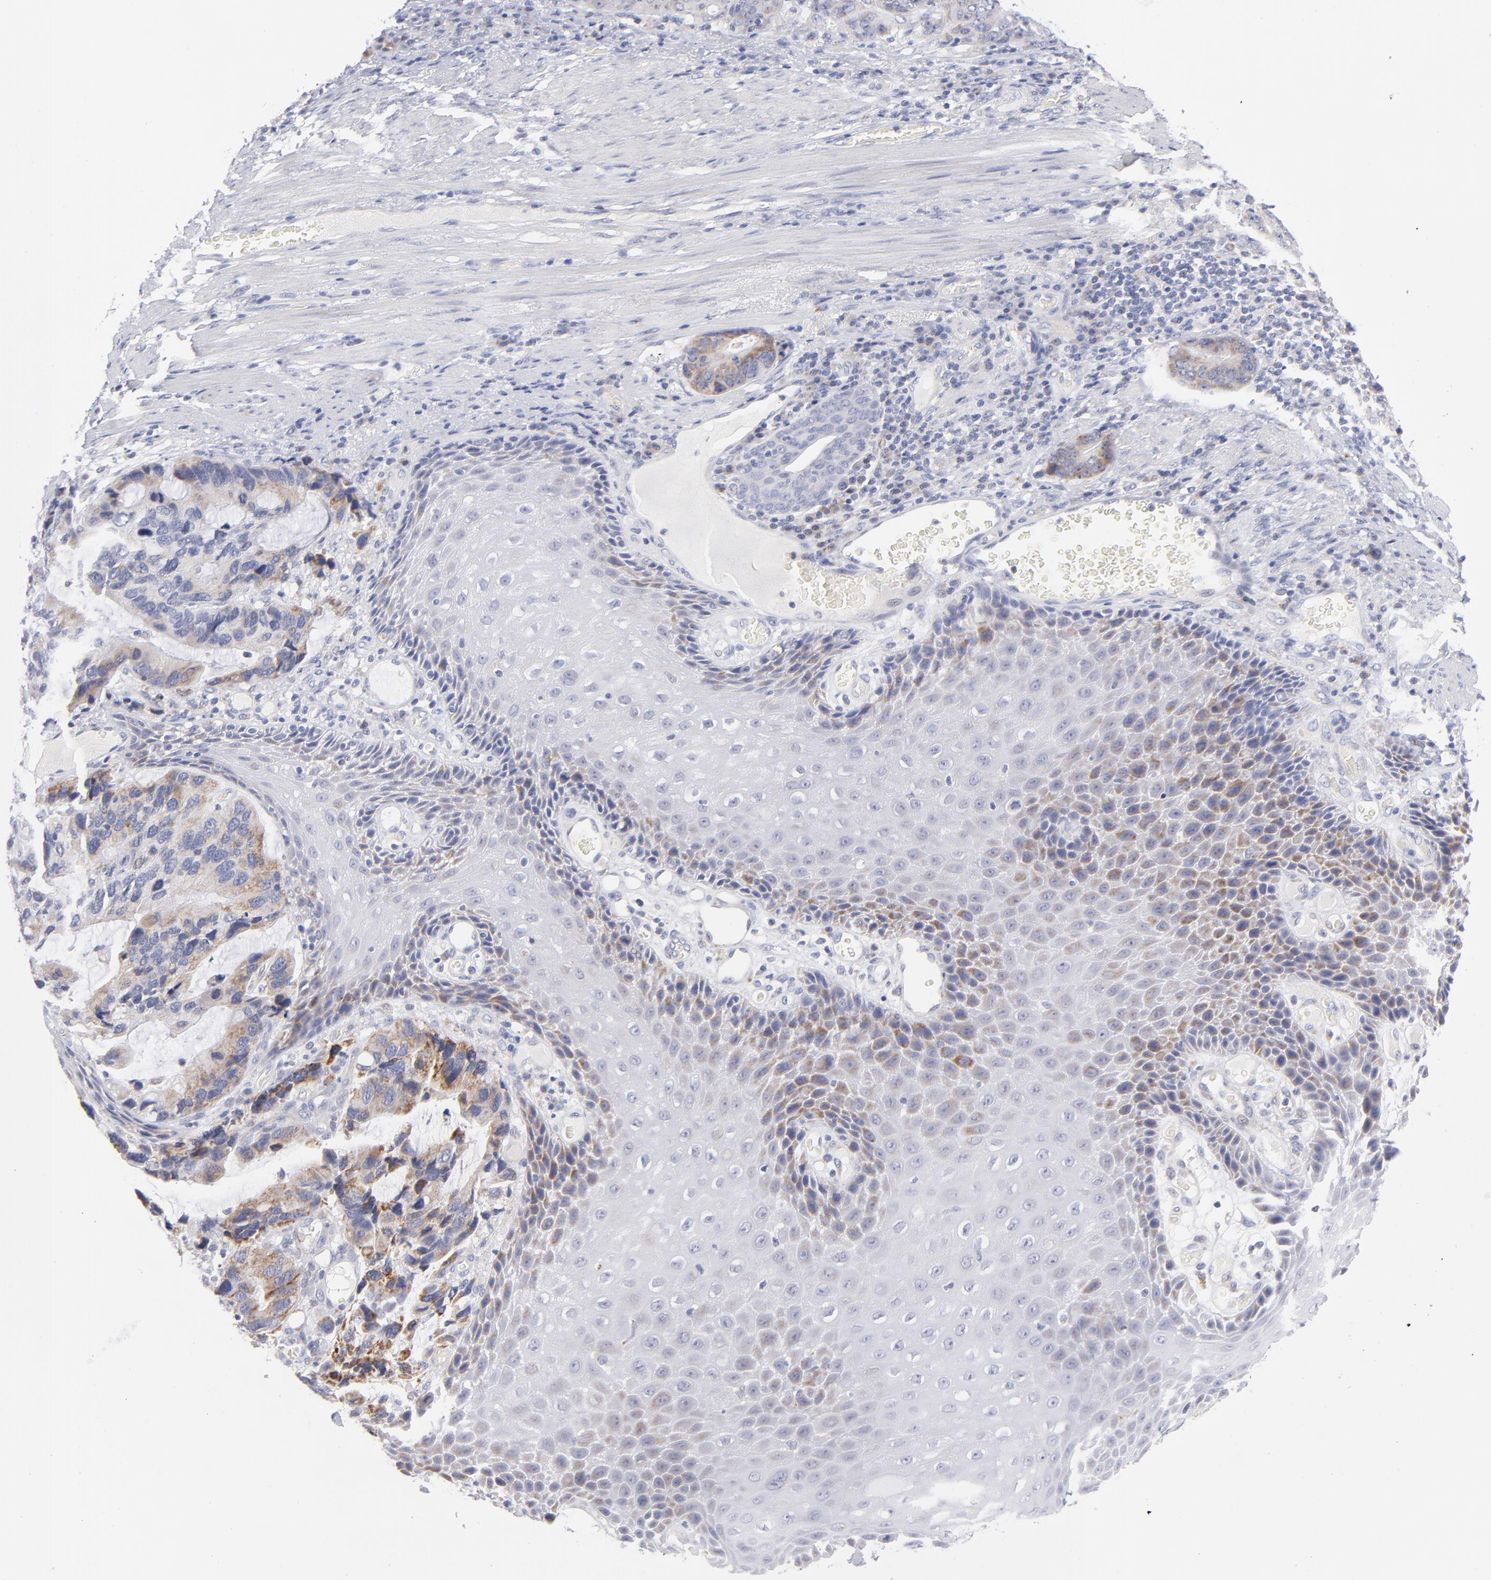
{"staining": {"intensity": "moderate", "quantity": ">75%", "location": "cytoplasmic/membranous"}, "tissue": "stomach cancer", "cell_type": "Tumor cells", "image_type": "cancer", "snomed": [{"axis": "morphology", "description": "Adenocarcinoma, NOS"}, {"axis": "topography", "description": "Esophagus"}, {"axis": "topography", "description": "Stomach"}], "caption": "A high-resolution photomicrograph shows immunohistochemistry staining of stomach cancer, which displays moderate cytoplasmic/membranous expression in approximately >75% of tumor cells.", "gene": "MTHFD2", "patient": {"sex": "male", "age": 74}}